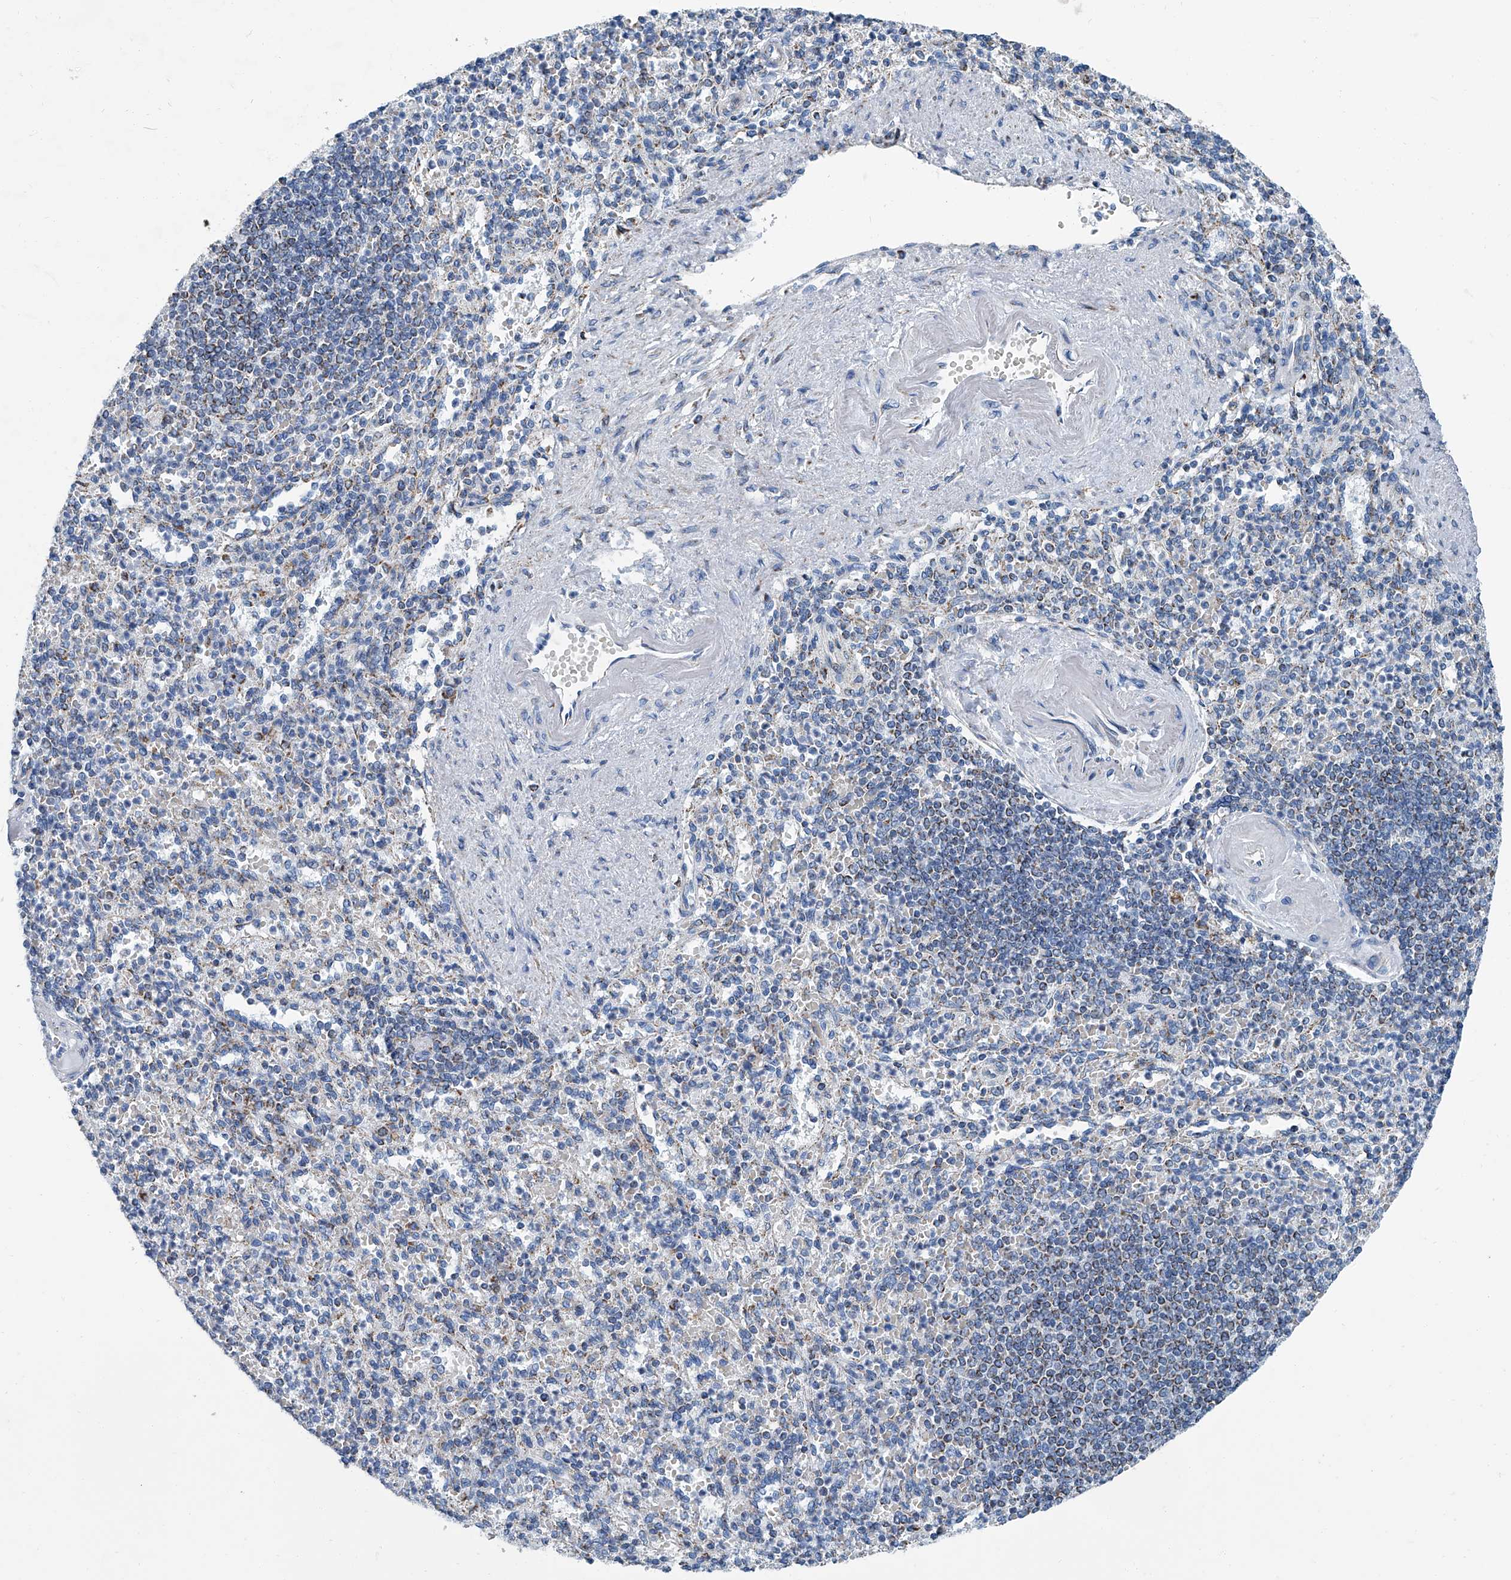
{"staining": {"intensity": "negative", "quantity": "none", "location": "none"}, "tissue": "spleen", "cell_type": "Cells in red pulp", "image_type": "normal", "snomed": [{"axis": "morphology", "description": "Normal tissue, NOS"}, {"axis": "topography", "description": "Spleen"}], "caption": "Cells in red pulp show no significant expression in benign spleen.", "gene": "MT", "patient": {"sex": "female", "age": 74}}